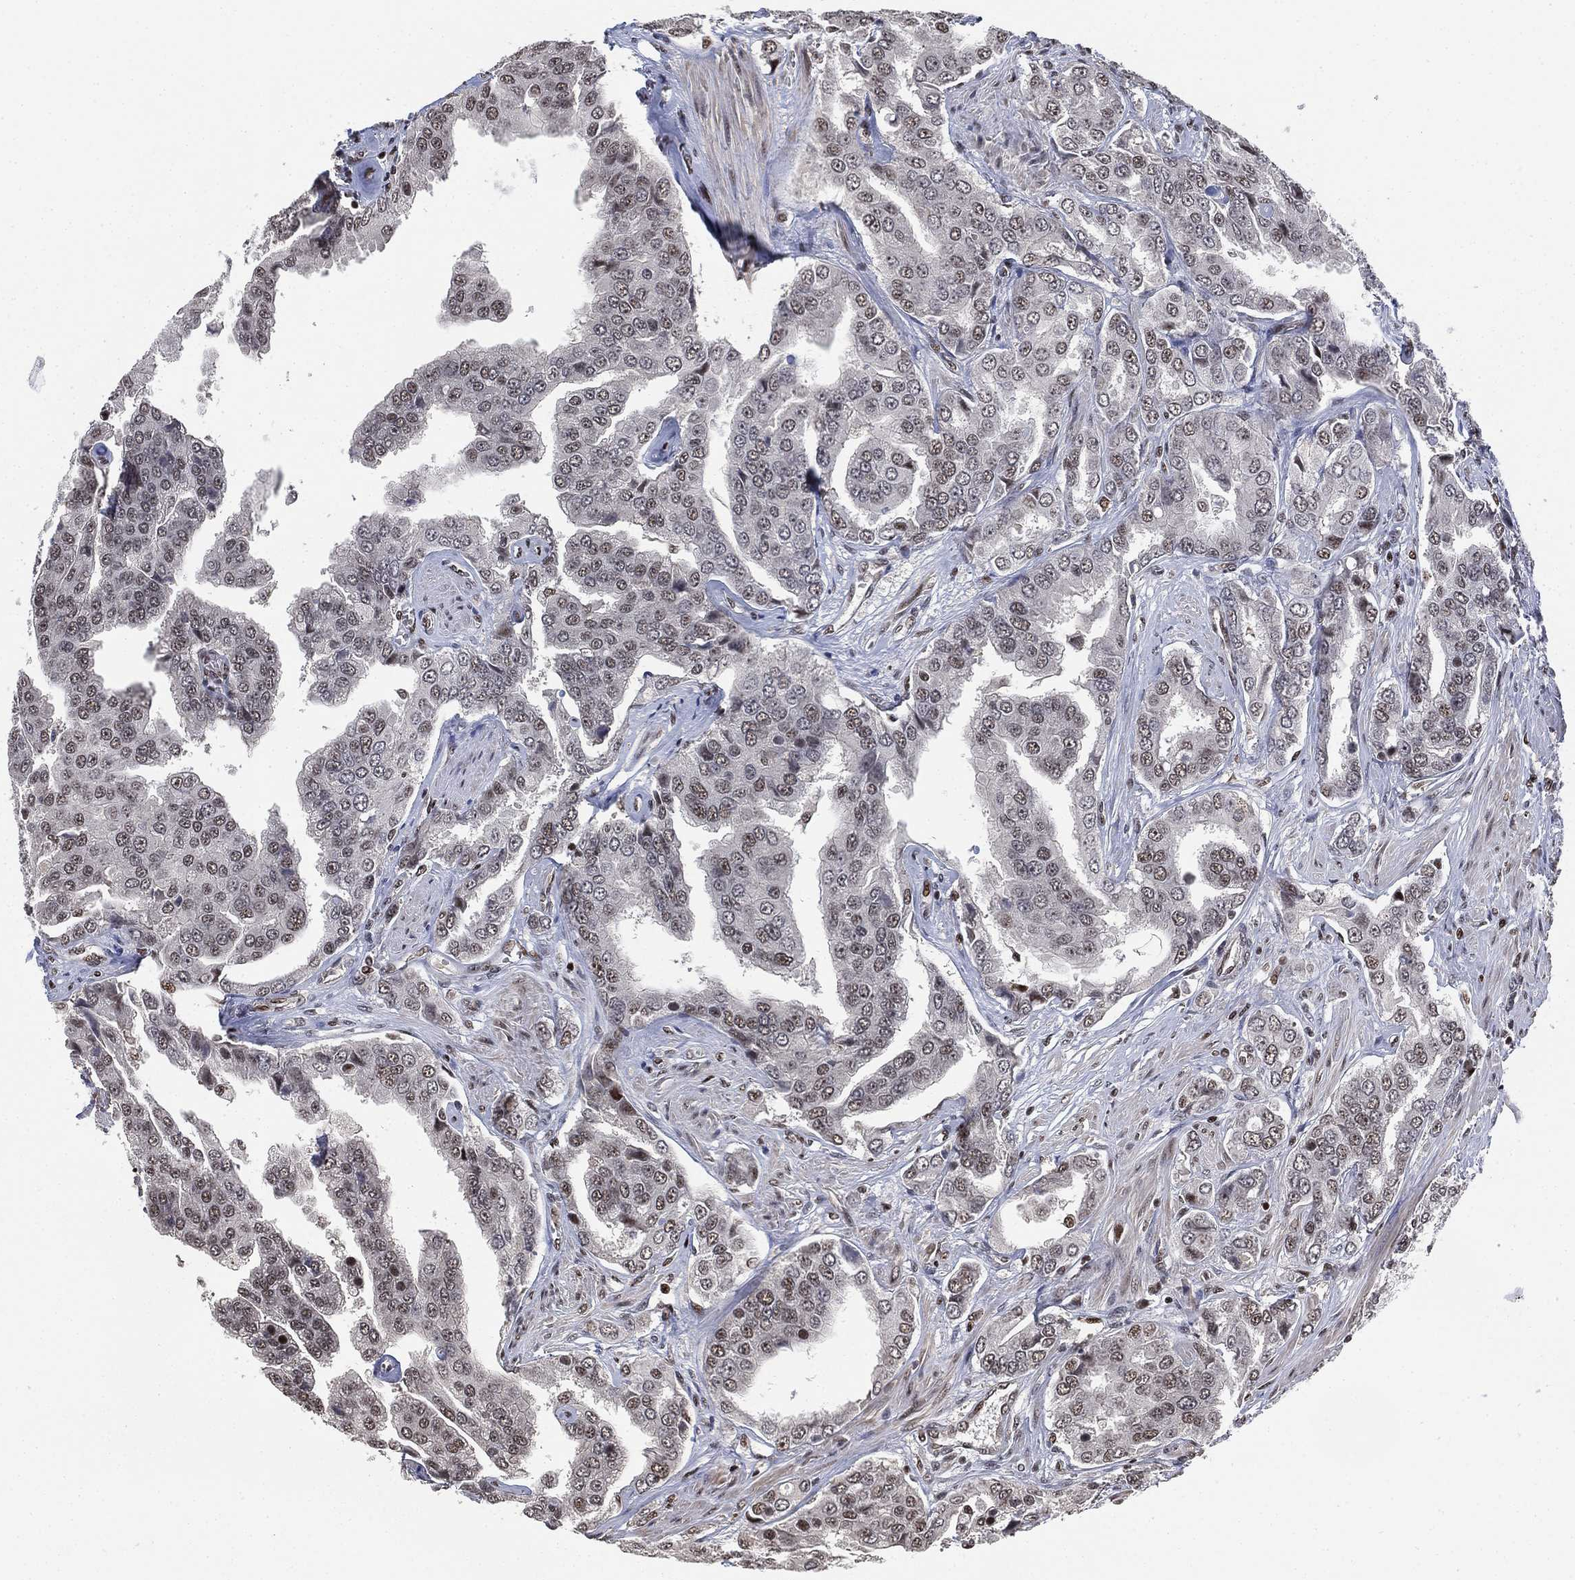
{"staining": {"intensity": "weak", "quantity": "25%-75%", "location": "nuclear"}, "tissue": "prostate cancer", "cell_type": "Tumor cells", "image_type": "cancer", "snomed": [{"axis": "morphology", "description": "Adenocarcinoma, NOS"}, {"axis": "topography", "description": "Prostate and seminal vesicle, NOS"}, {"axis": "topography", "description": "Prostate"}], "caption": "An IHC photomicrograph of neoplastic tissue is shown. Protein staining in brown highlights weak nuclear positivity in prostate cancer within tumor cells.", "gene": "ZSCAN30", "patient": {"sex": "male", "age": 69}}